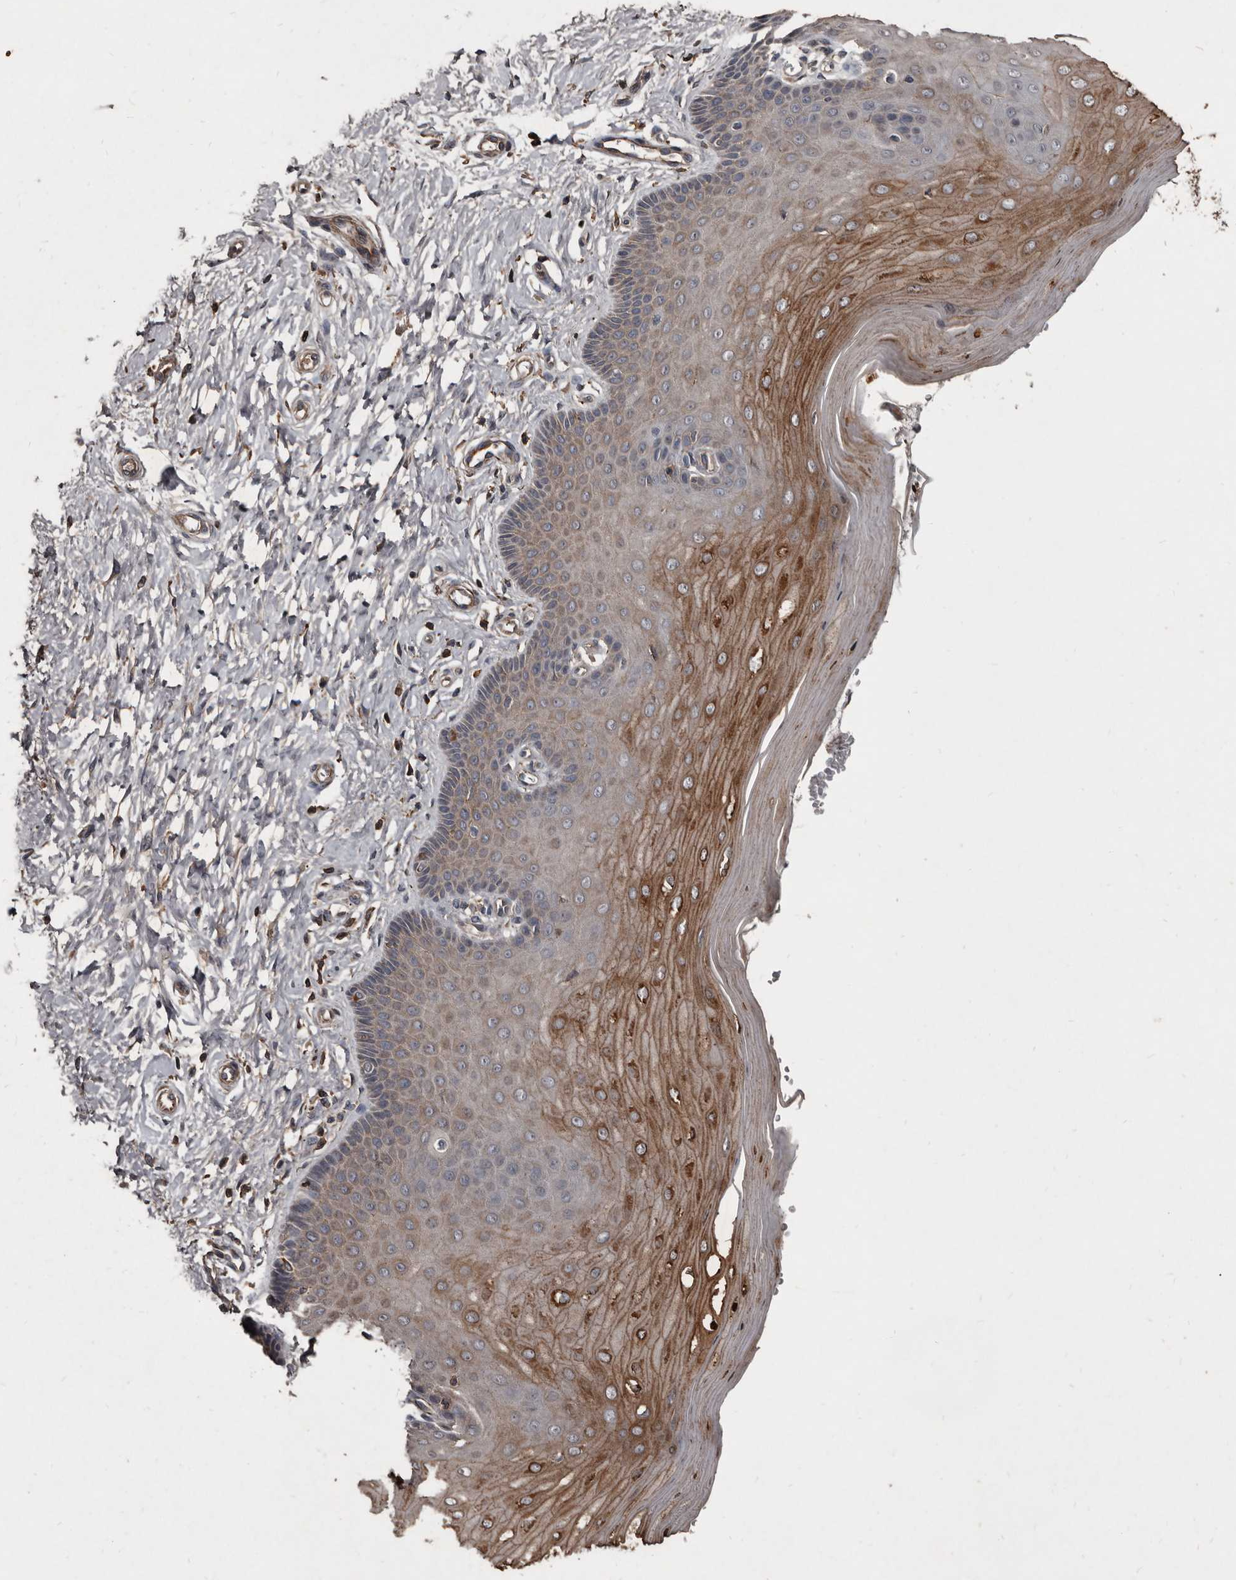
{"staining": {"intensity": "negative", "quantity": "none", "location": "none"}, "tissue": "cervix", "cell_type": "Glandular cells", "image_type": "normal", "snomed": [{"axis": "morphology", "description": "Normal tissue, NOS"}, {"axis": "topography", "description": "Cervix"}], "caption": "IHC of normal human cervix reveals no positivity in glandular cells.", "gene": "GREB1", "patient": {"sex": "female", "age": 55}}